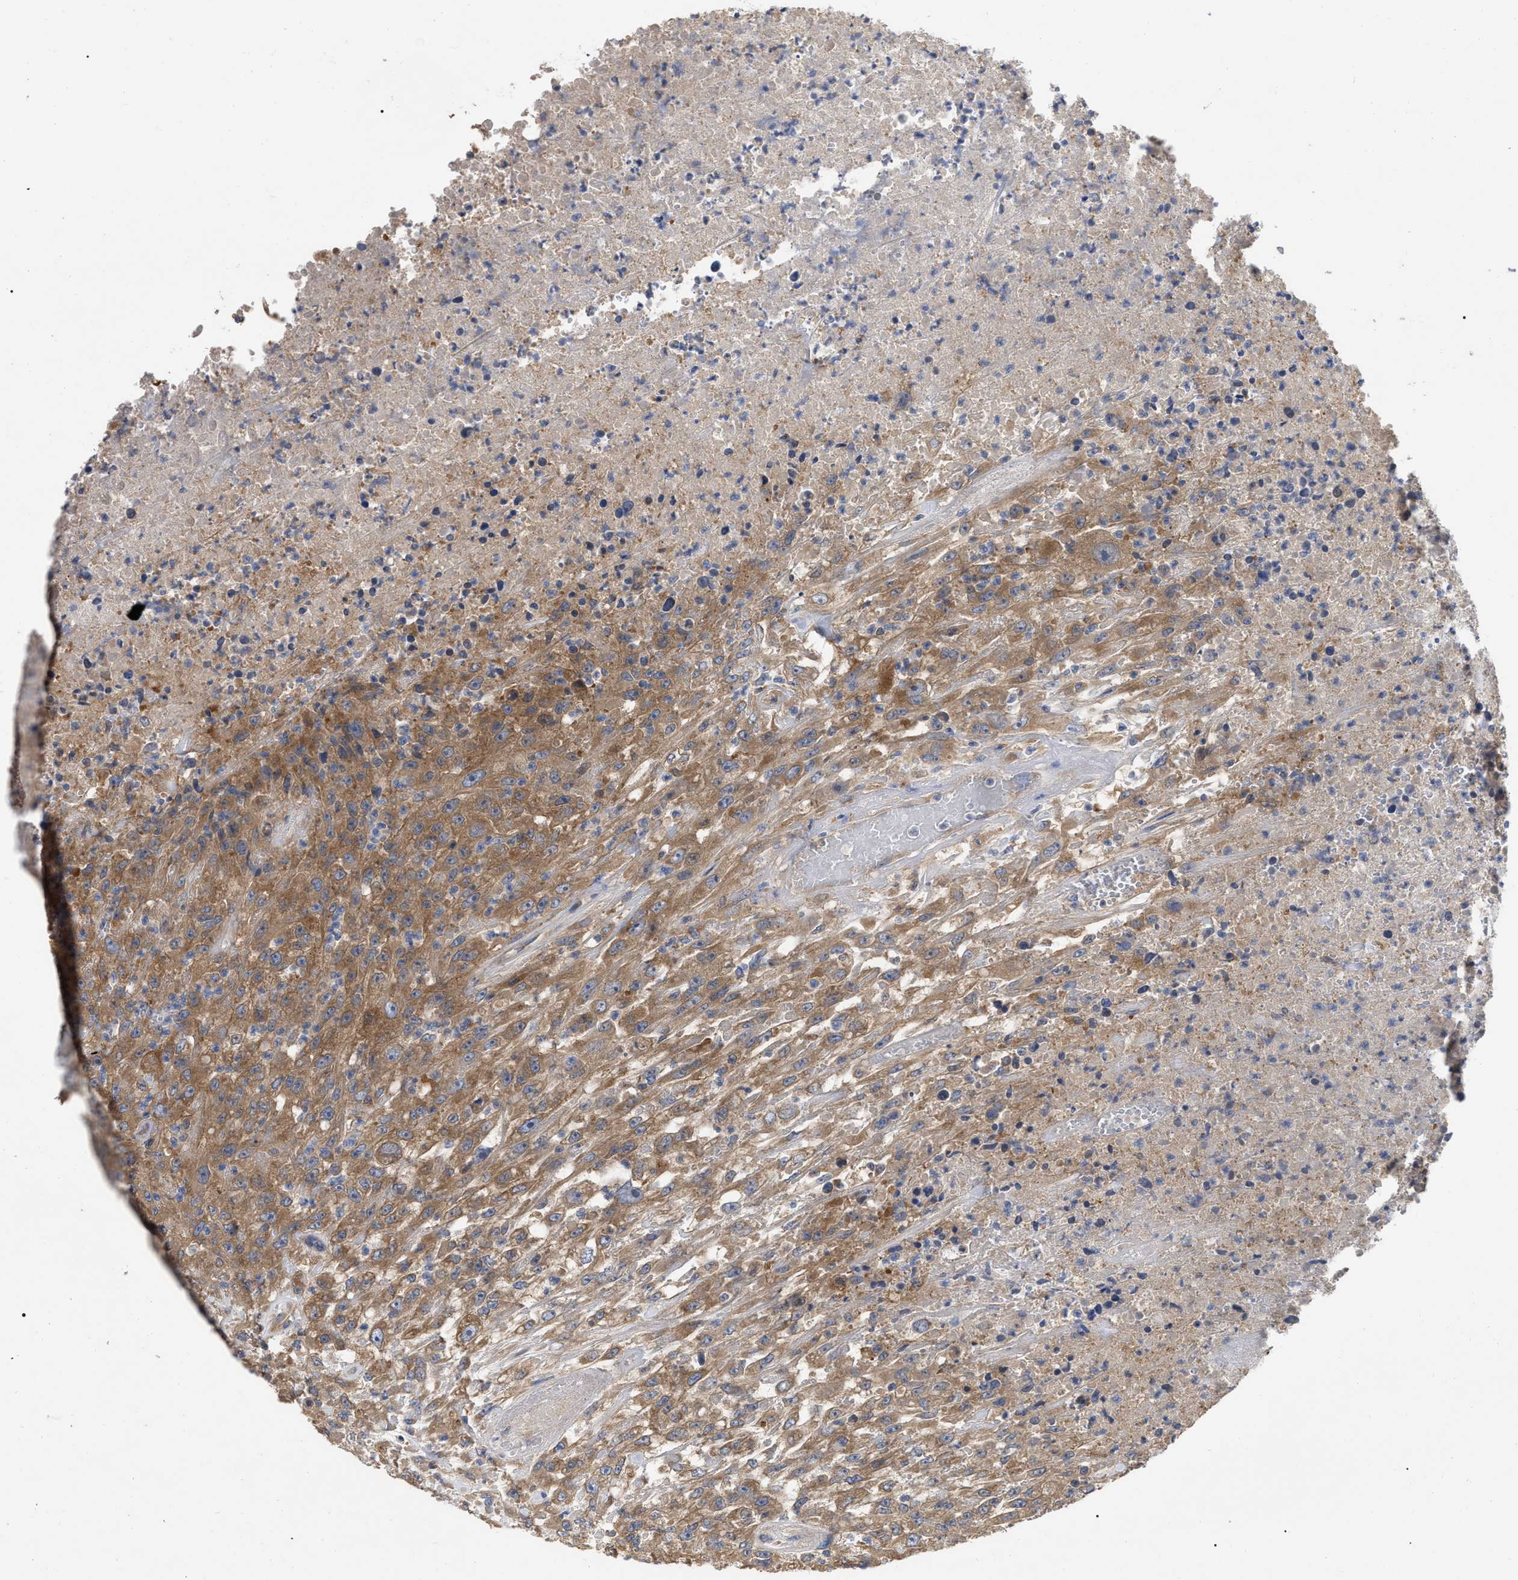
{"staining": {"intensity": "moderate", "quantity": ">75%", "location": "cytoplasmic/membranous"}, "tissue": "urothelial cancer", "cell_type": "Tumor cells", "image_type": "cancer", "snomed": [{"axis": "morphology", "description": "Urothelial carcinoma, High grade"}, {"axis": "topography", "description": "Urinary bladder"}], "caption": "DAB (3,3'-diaminobenzidine) immunohistochemical staining of human urothelial carcinoma (high-grade) reveals moderate cytoplasmic/membranous protein staining in about >75% of tumor cells.", "gene": "RAP1GDS1", "patient": {"sex": "male", "age": 46}}